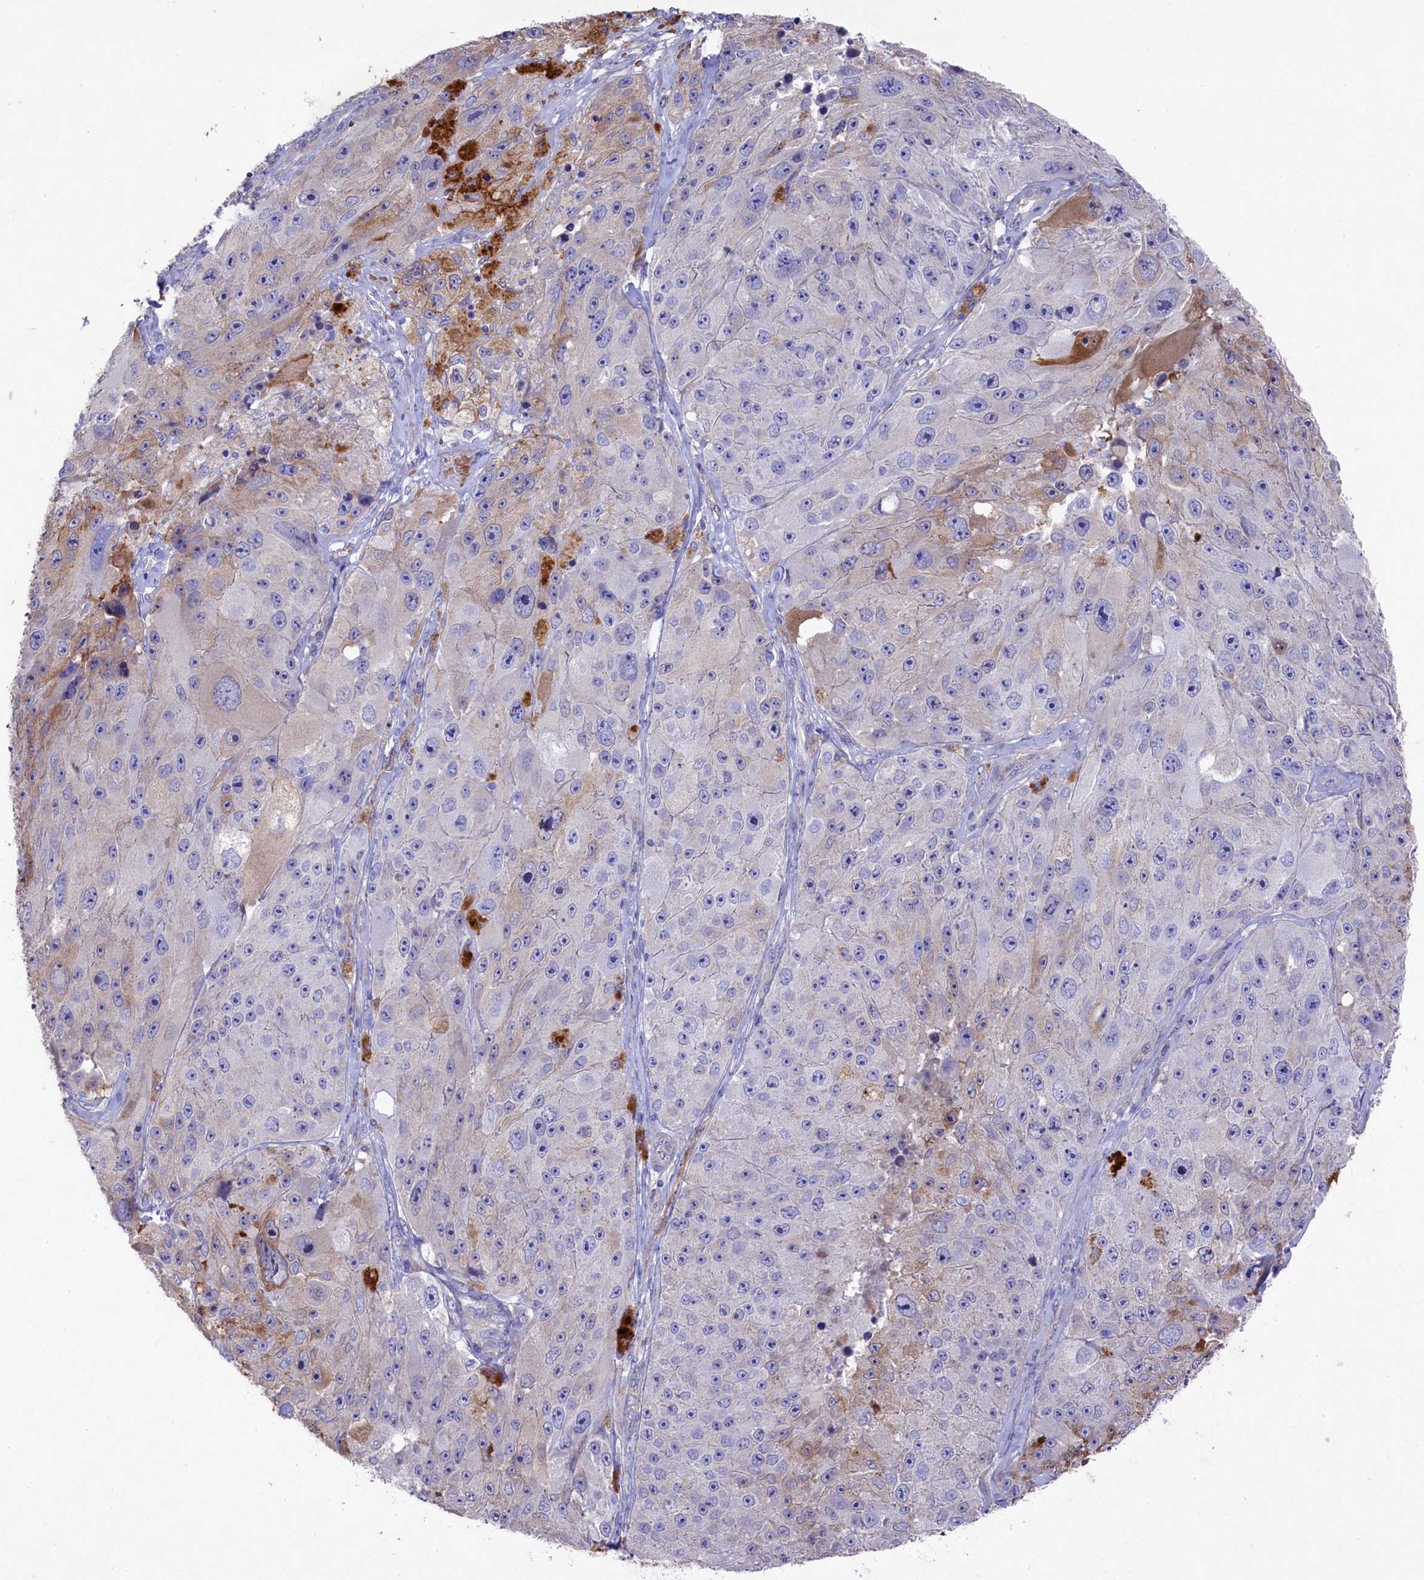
{"staining": {"intensity": "negative", "quantity": "none", "location": "none"}, "tissue": "melanoma", "cell_type": "Tumor cells", "image_type": "cancer", "snomed": [{"axis": "morphology", "description": "Malignant melanoma, Metastatic site"}, {"axis": "topography", "description": "Lymph node"}], "caption": "Immunohistochemical staining of malignant melanoma (metastatic site) shows no significant expression in tumor cells. (DAB (3,3'-diaminobenzidine) immunohistochemistry, high magnification).", "gene": "LHFPL4", "patient": {"sex": "male", "age": 62}}